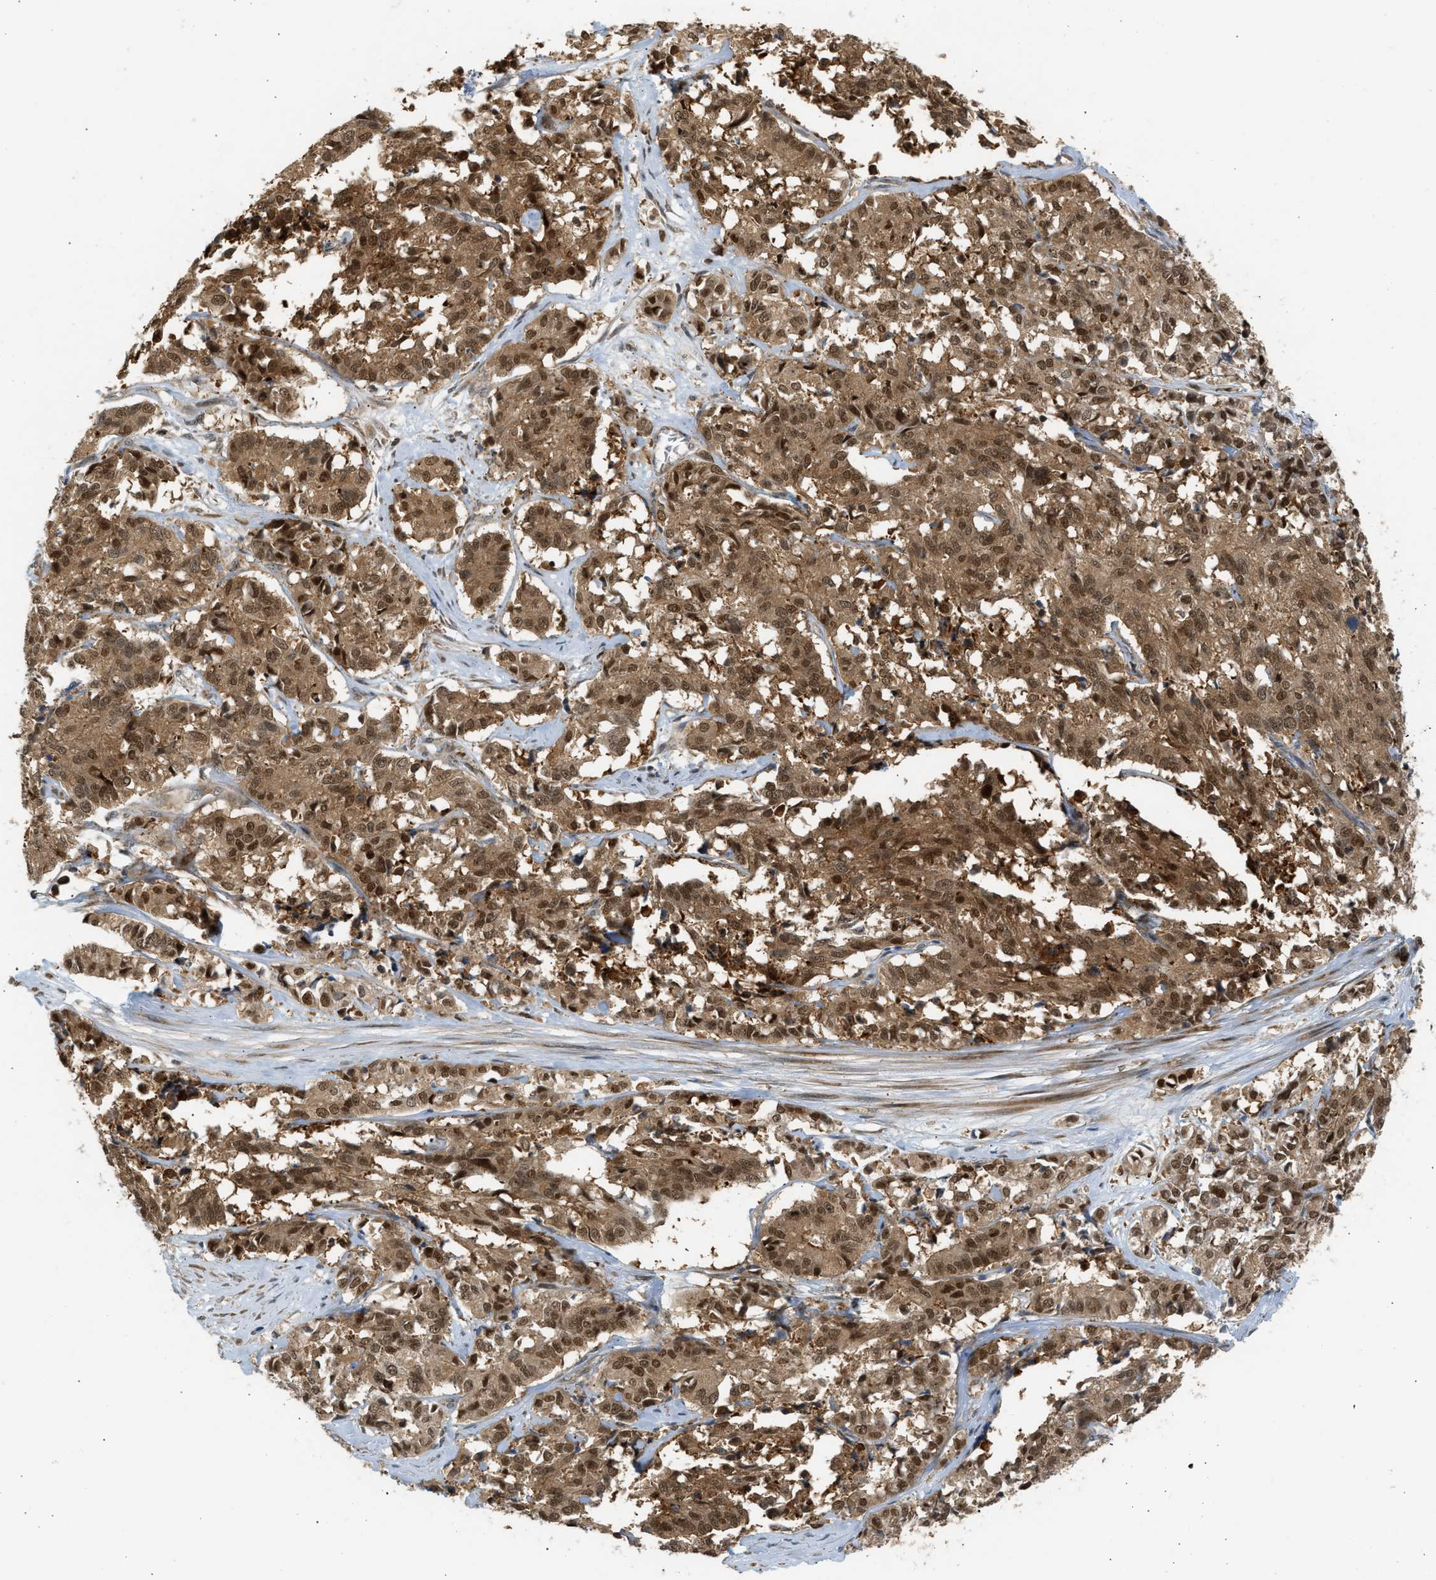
{"staining": {"intensity": "moderate", "quantity": ">75%", "location": "cytoplasmic/membranous,nuclear"}, "tissue": "cervical cancer", "cell_type": "Tumor cells", "image_type": "cancer", "snomed": [{"axis": "morphology", "description": "Squamous cell carcinoma, NOS"}, {"axis": "topography", "description": "Cervix"}], "caption": "IHC histopathology image of neoplastic tissue: cervical cancer (squamous cell carcinoma) stained using IHC exhibits medium levels of moderate protein expression localized specifically in the cytoplasmic/membranous and nuclear of tumor cells, appearing as a cytoplasmic/membranous and nuclear brown color.", "gene": "BAG1", "patient": {"sex": "female", "age": 35}}